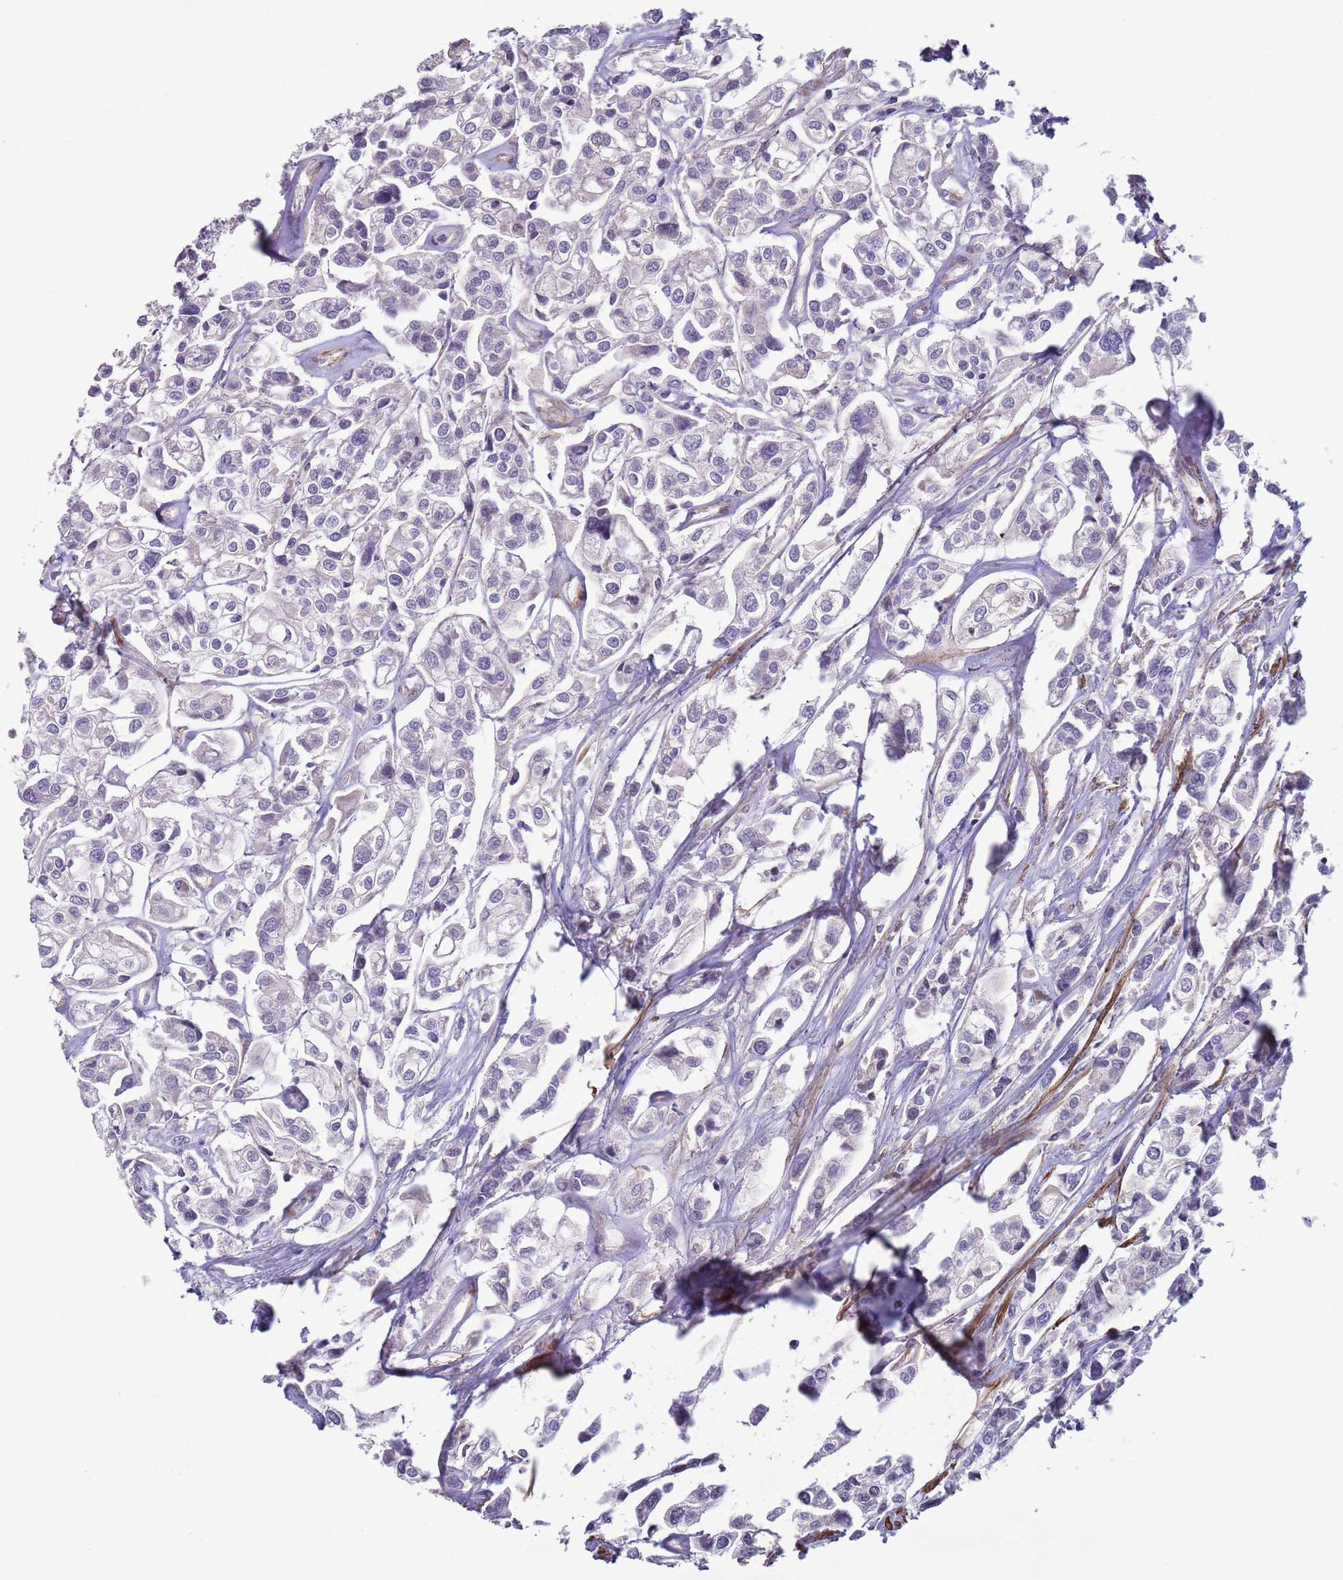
{"staining": {"intensity": "negative", "quantity": "none", "location": "none"}, "tissue": "urothelial cancer", "cell_type": "Tumor cells", "image_type": "cancer", "snomed": [{"axis": "morphology", "description": "Urothelial carcinoma, High grade"}, {"axis": "topography", "description": "Urinary bladder"}], "caption": "Human high-grade urothelial carcinoma stained for a protein using immunohistochemistry demonstrates no expression in tumor cells.", "gene": "SNAPC4", "patient": {"sex": "male", "age": 67}}